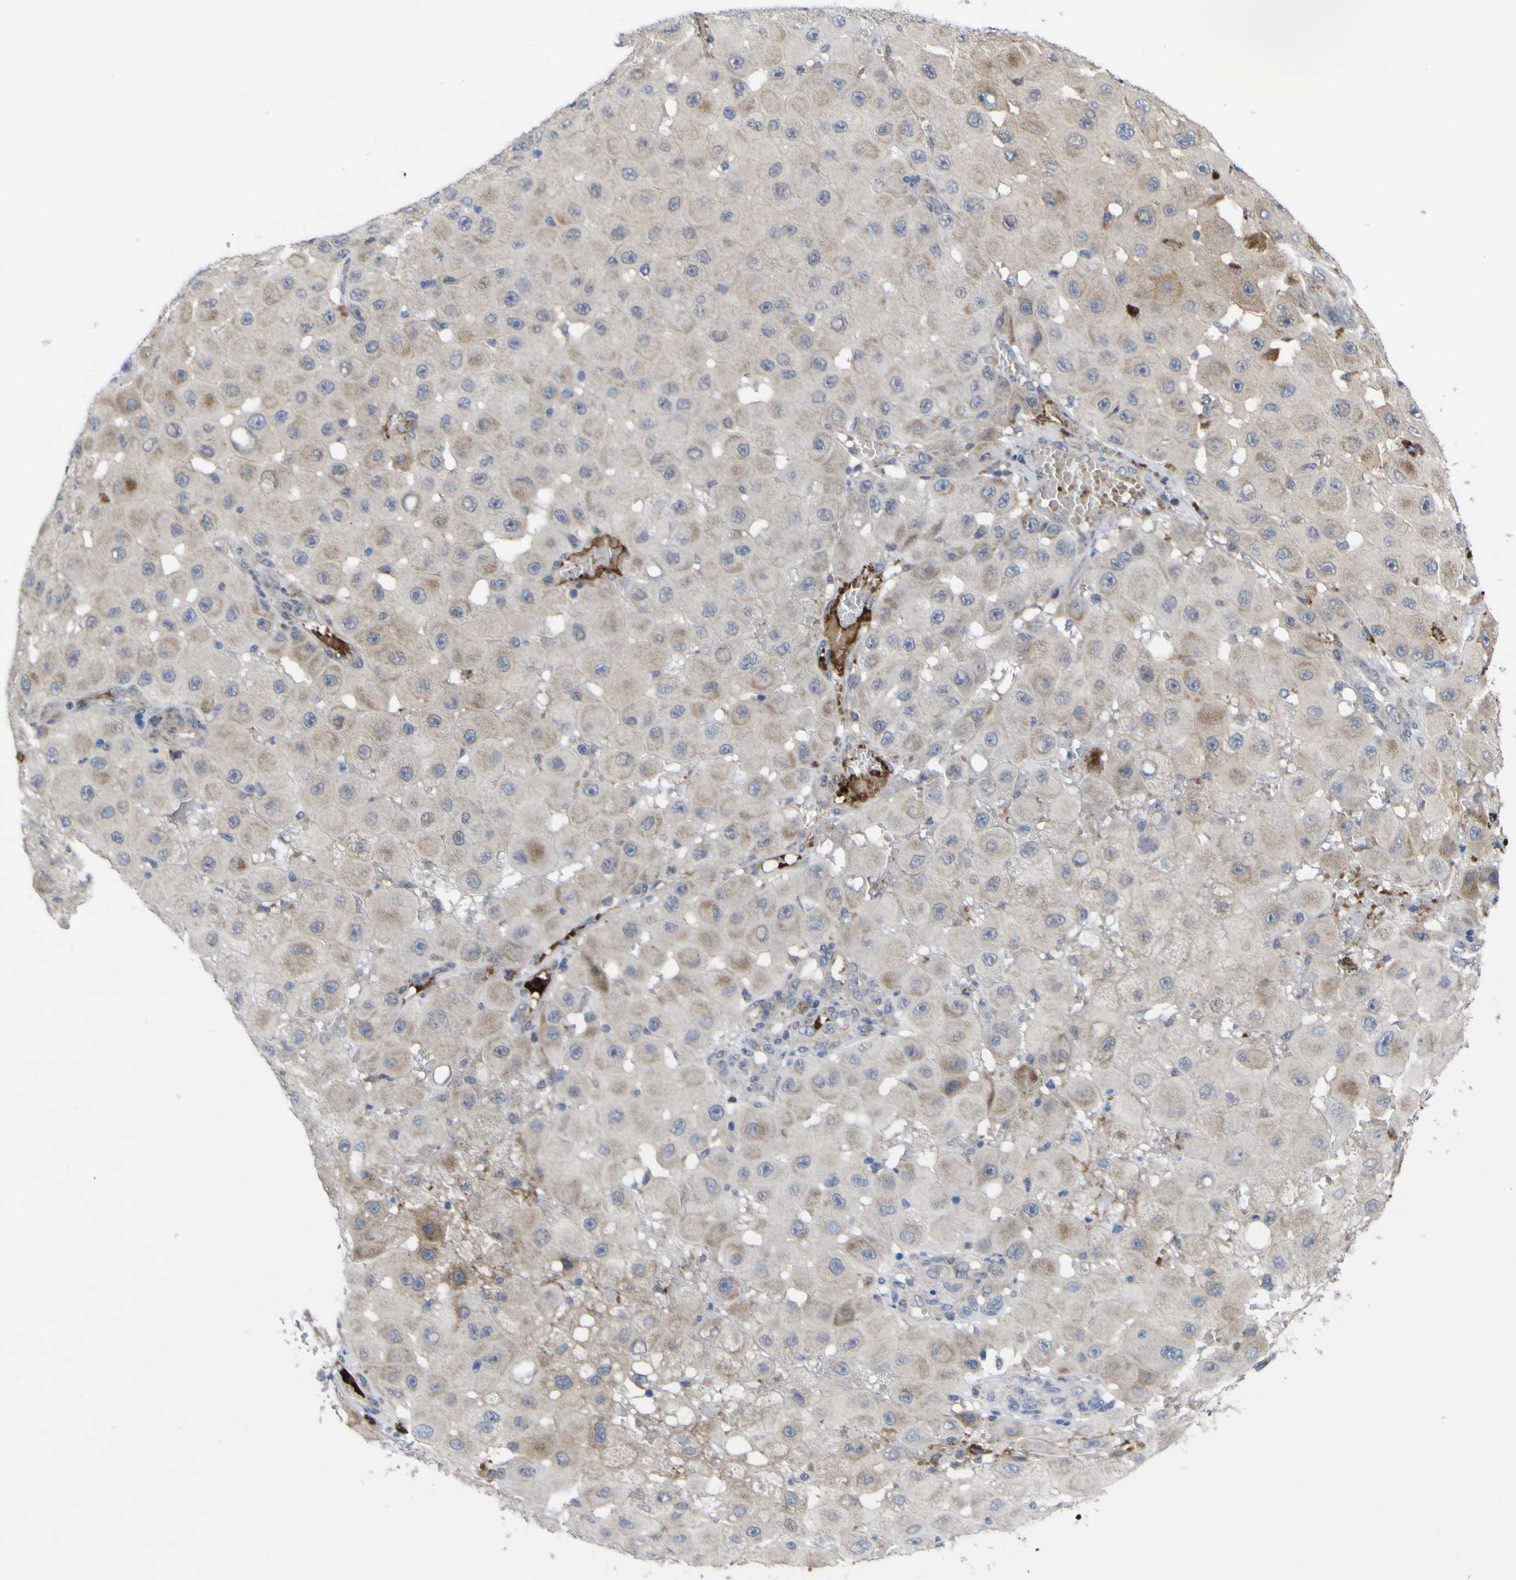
{"staining": {"intensity": "negative", "quantity": "none", "location": "none"}, "tissue": "melanoma", "cell_type": "Tumor cells", "image_type": "cancer", "snomed": [{"axis": "morphology", "description": "Malignant melanoma, NOS"}, {"axis": "topography", "description": "Skin"}], "caption": "Tumor cells show no significant protein positivity in melanoma.", "gene": "NAV1", "patient": {"sex": "female", "age": 81}}